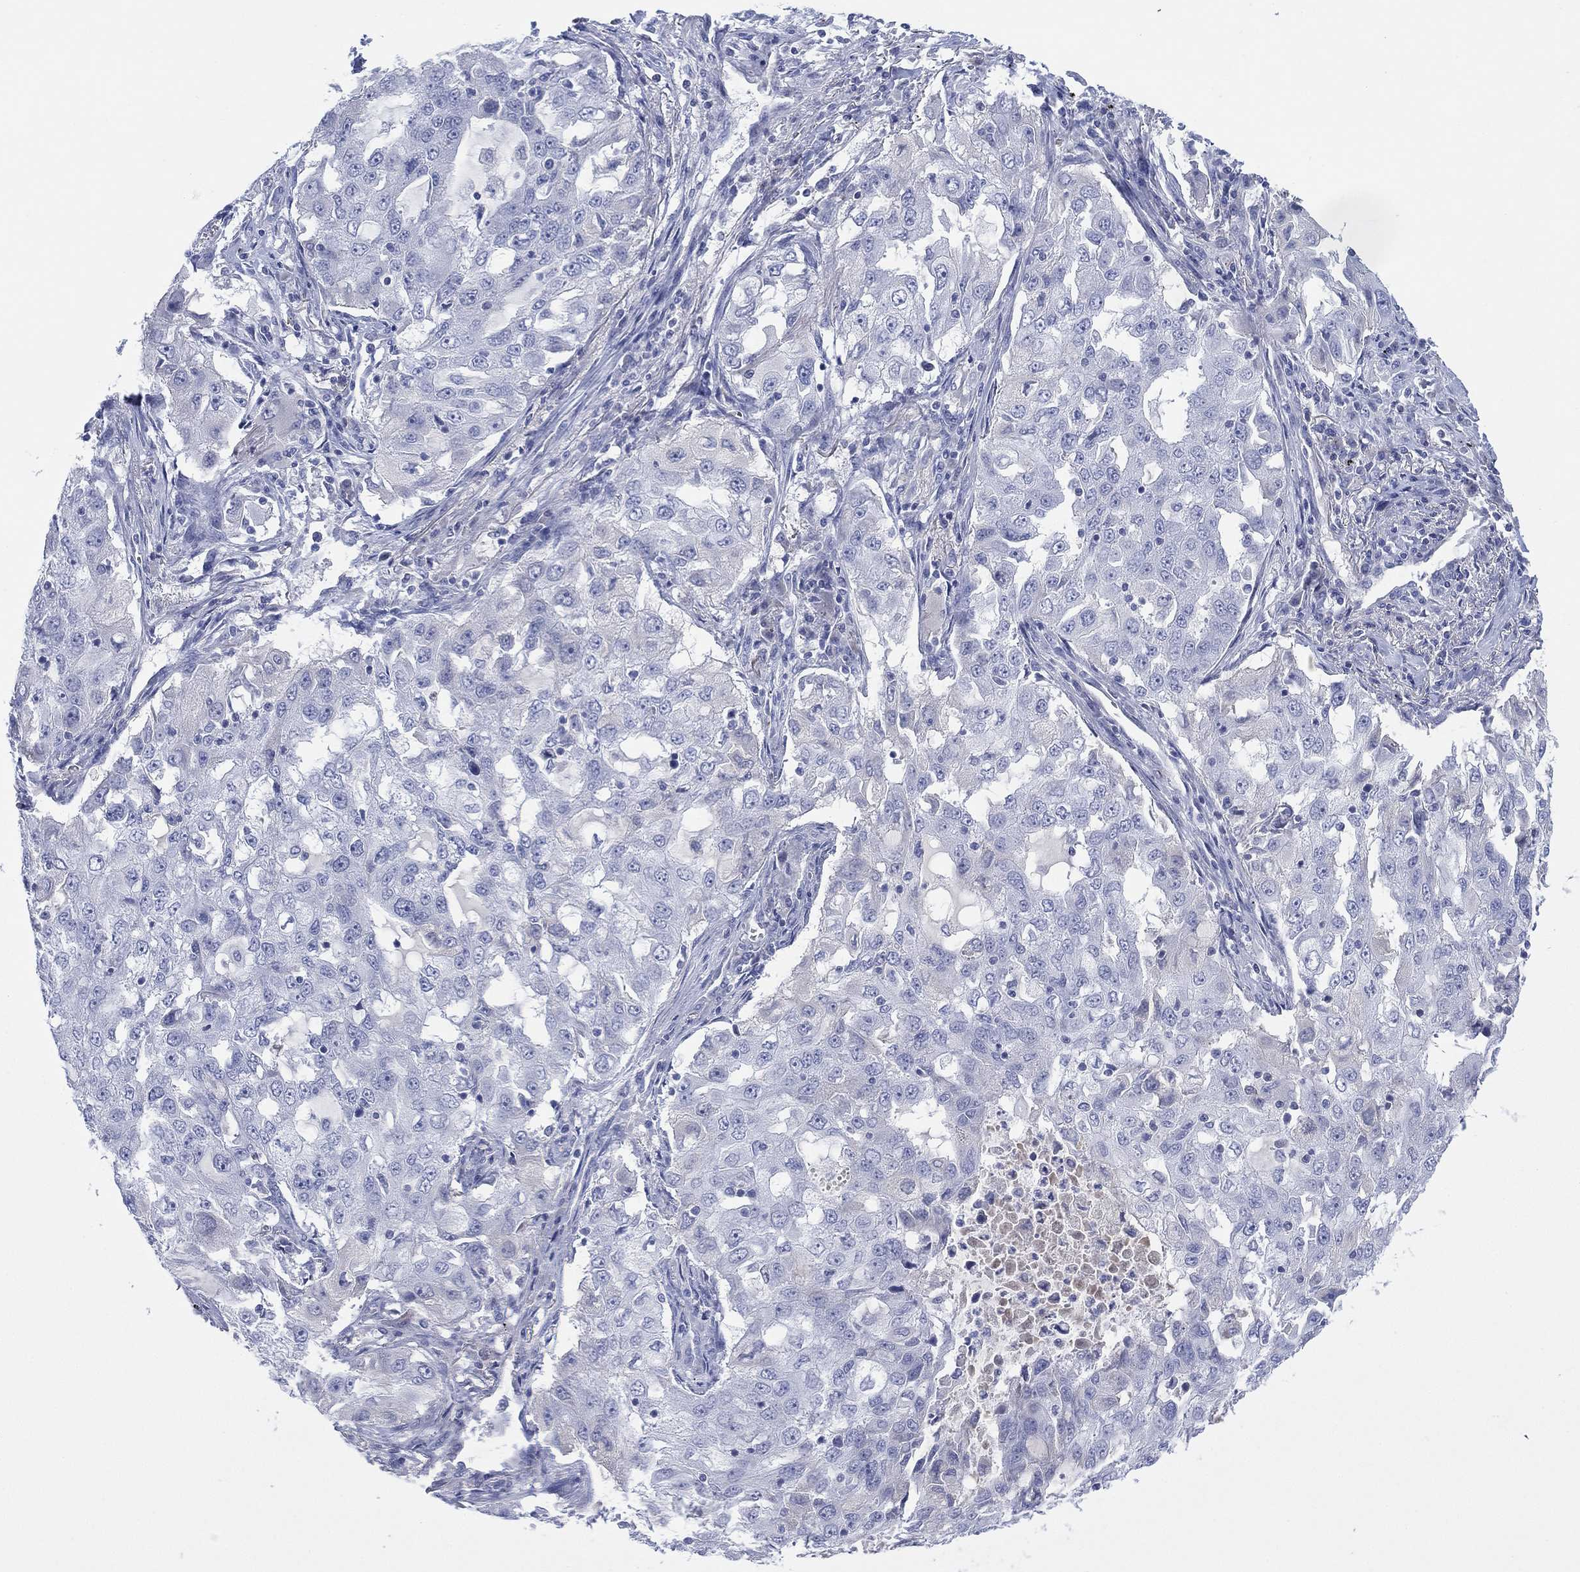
{"staining": {"intensity": "negative", "quantity": "none", "location": "none"}, "tissue": "lung cancer", "cell_type": "Tumor cells", "image_type": "cancer", "snomed": [{"axis": "morphology", "description": "Adenocarcinoma, NOS"}, {"axis": "topography", "description": "Lung"}], "caption": "Immunohistochemistry (IHC) of lung cancer (adenocarcinoma) shows no expression in tumor cells. The staining was performed using DAB to visualize the protein expression in brown, while the nuclei were stained in blue with hematoxylin (Magnification: 20x).", "gene": "SEPTIN1", "patient": {"sex": "female", "age": 61}}